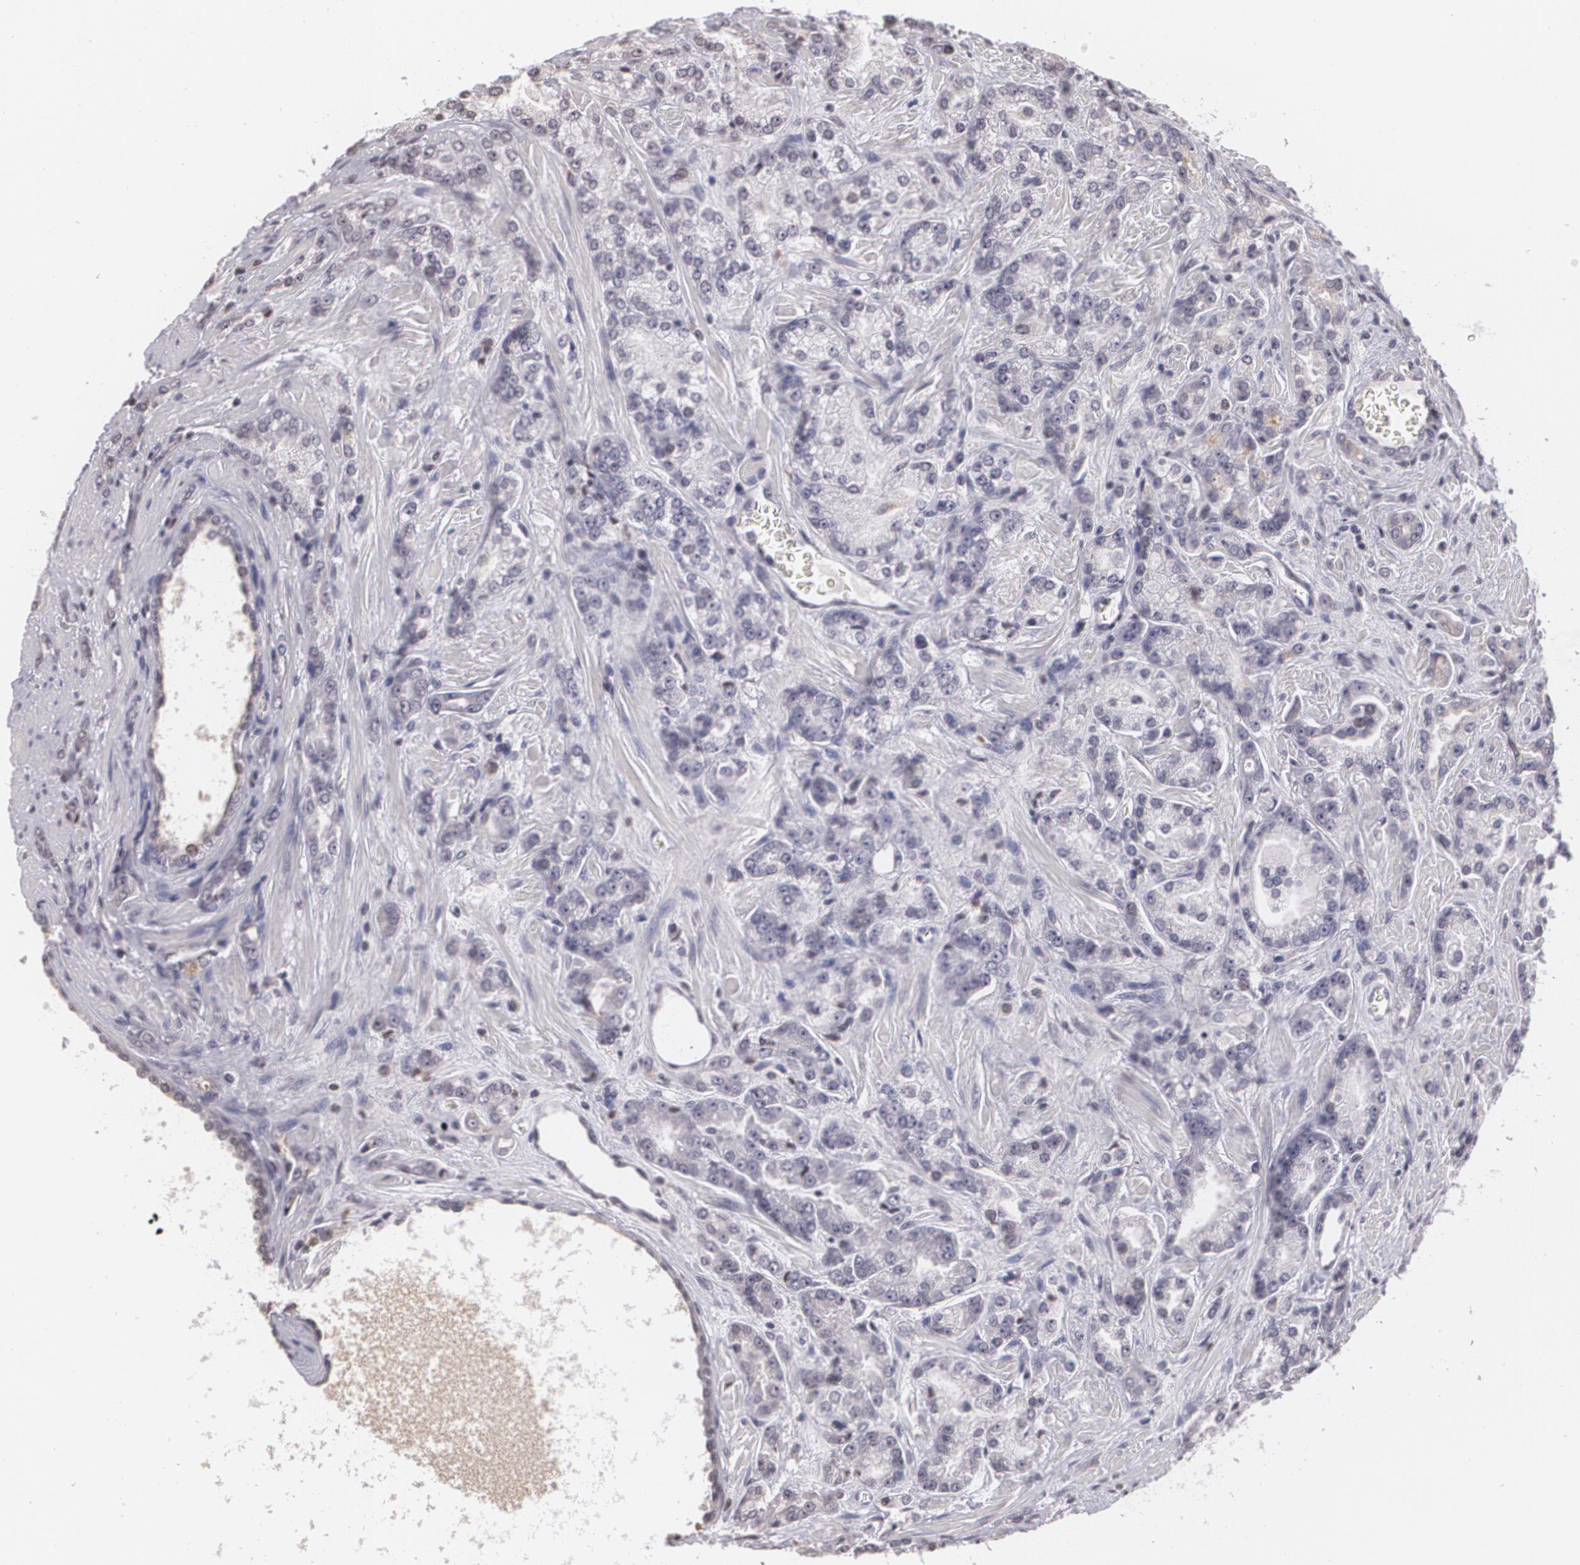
{"staining": {"intensity": "negative", "quantity": "none", "location": "none"}, "tissue": "prostate cancer", "cell_type": "Tumor cells", "image_type": "cancer", "snomed": [{"axis": "morphology", "description": "Adenocarcinoma, High grade"}, {"axis": "topography", "description": "Prostate"}], "caption": "This is an IHC micrograph of human prostate cancer. There is no expression in tumor cells.", "gene": "MUC1", "patient": {"sex": "male", "age": 71}}